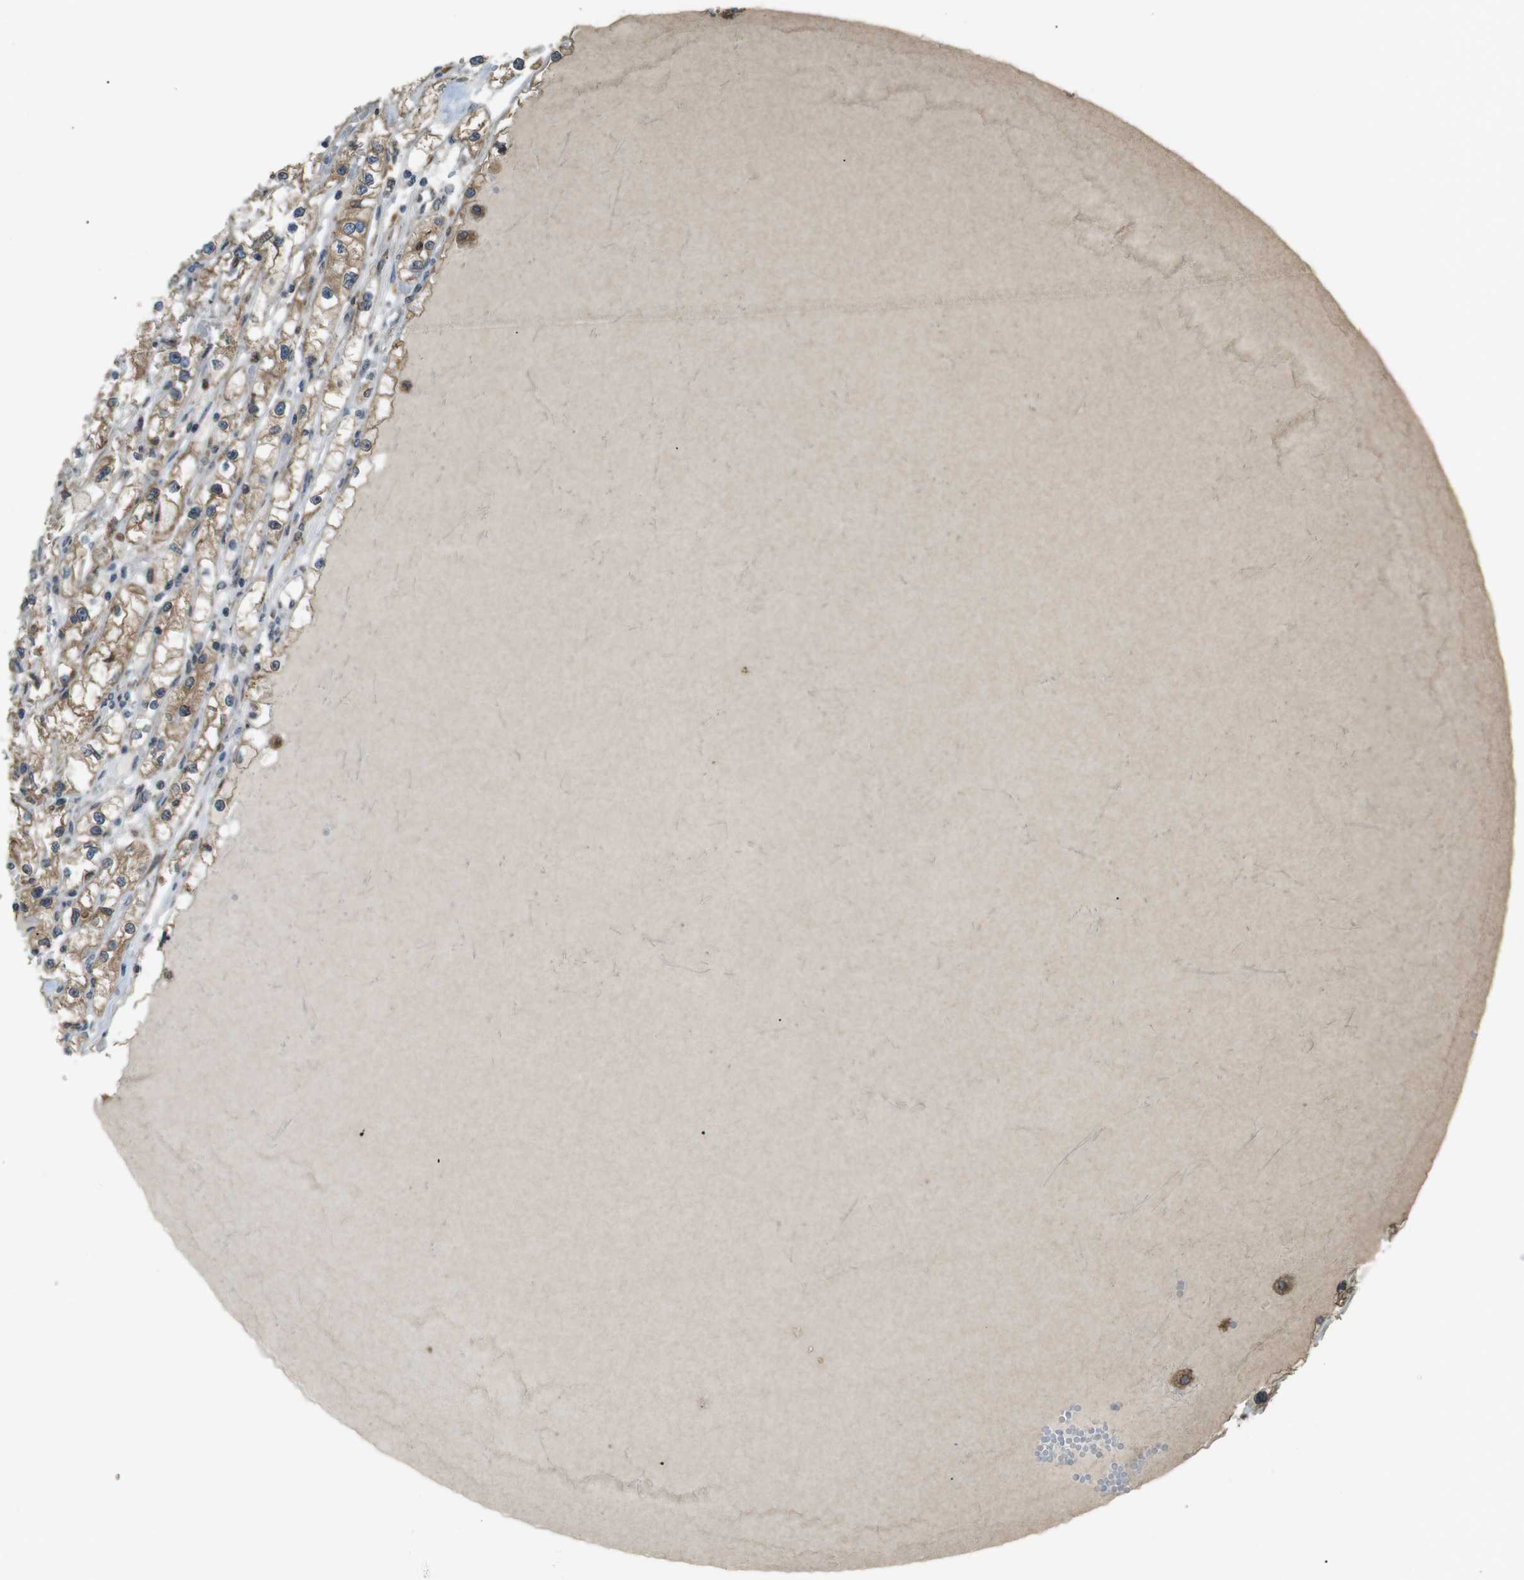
{"staining": {"intensity": "moderate", "quantity": ">75%", "location": "cytoplasmic/membranous"}, "tissue": "renal cancer", "cell_type": "Tumor cells", "image_type": "cancer", "snomed": [{"axis": "morphology", "description": "Adenocarcinoma, NOS"}, {"axis": "topography", "description": "Kidney"}], "caption": "A photomicrograph of human renal adenocarcinoma stained for a protein displays moderate cytoplasmic/membranous brown staining in tumor cells.", "gene": "TMED4", "patient": {"sex": "male", "age": 56}}